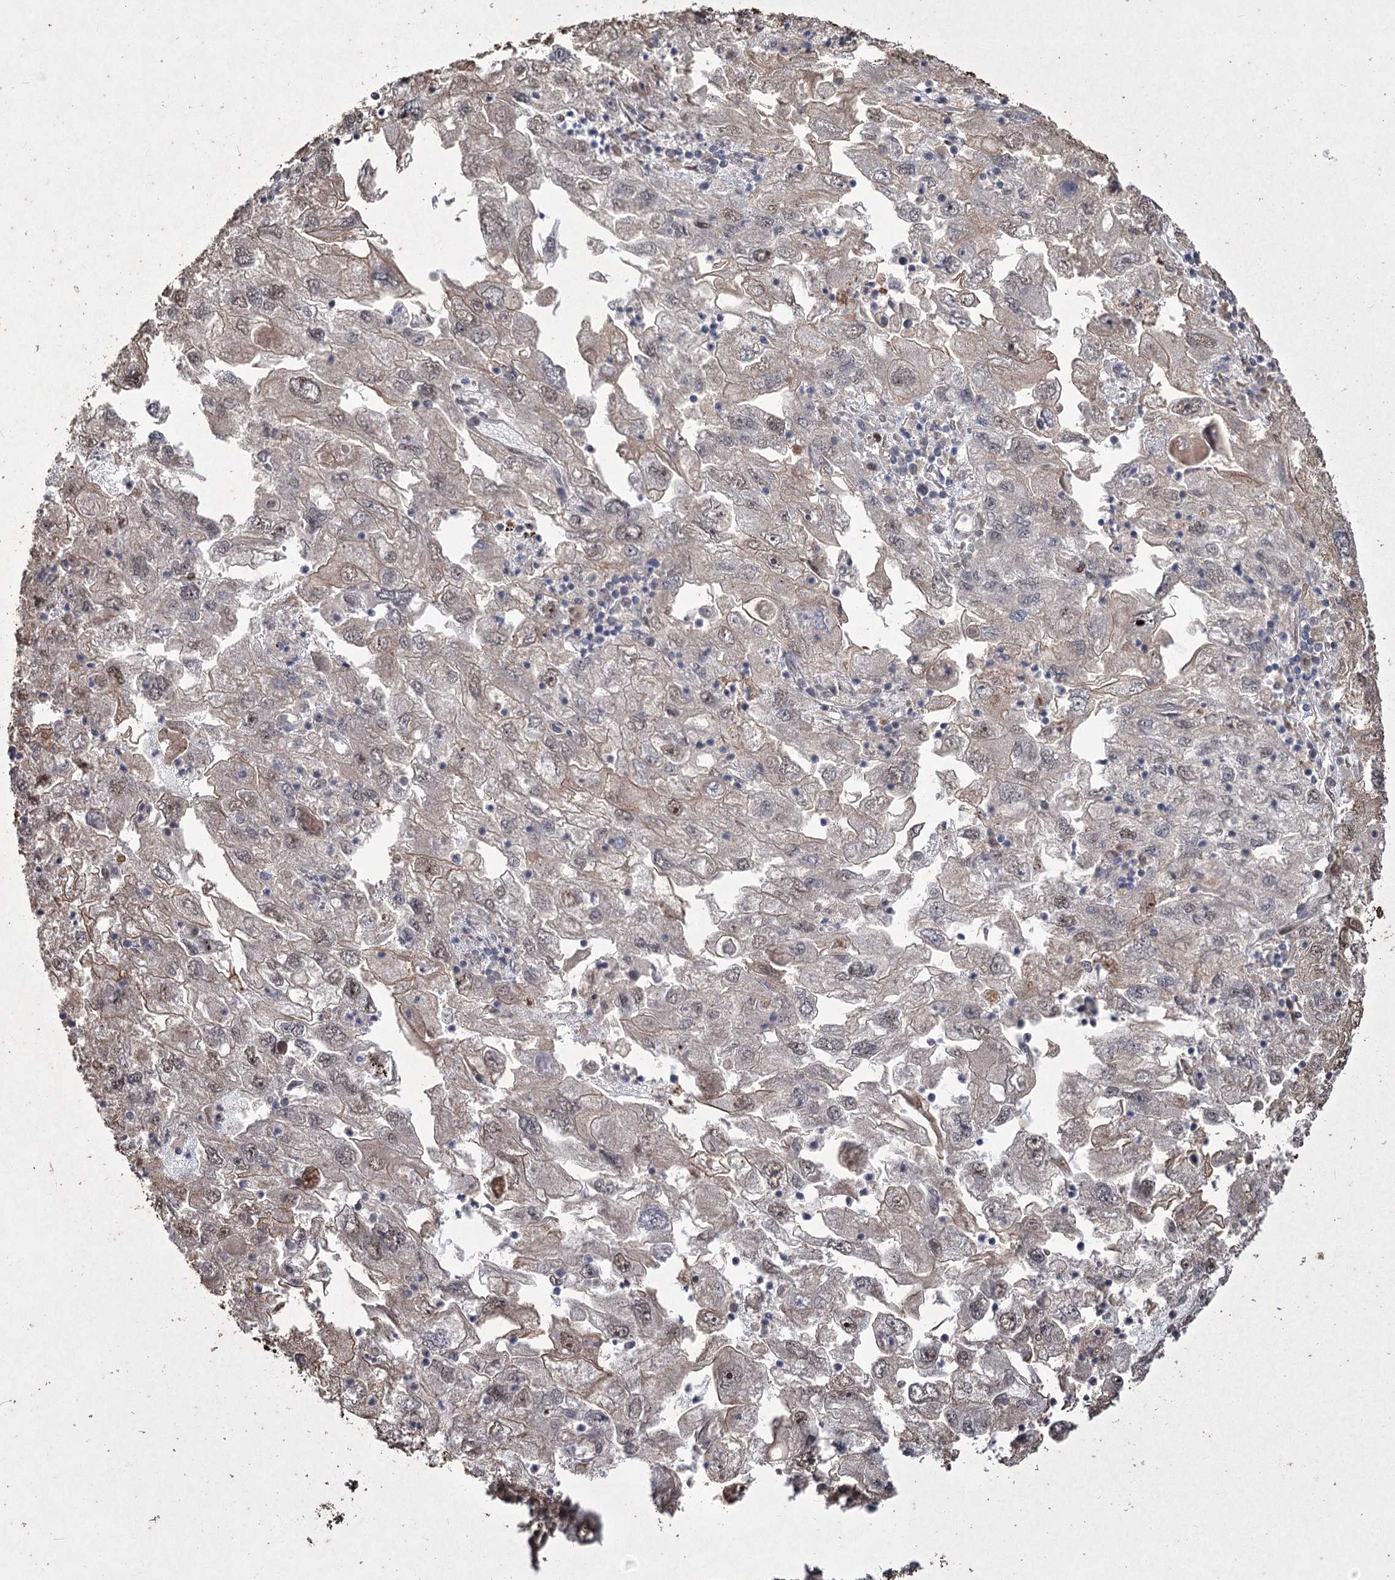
{"staining": {"intensity": "negative", "quantity": "none", "location": "none"}, "tissue": "endometrial cancer", "cell_type": "Tumor cells", "image_type": "cancer", "snomed": [{"axis": "morphology", "description": "Adenocarcinoma, NOS"}, {"axis": "topography", "description": "Endometrium"}], "caption": "Immunohistochemistry image of human endometrial adenocarcinoma stained for a protein (brown), which displays no expression in tumor cells.", "gene": "PRC1", "patient": {"sex": "female", "age": 49}}